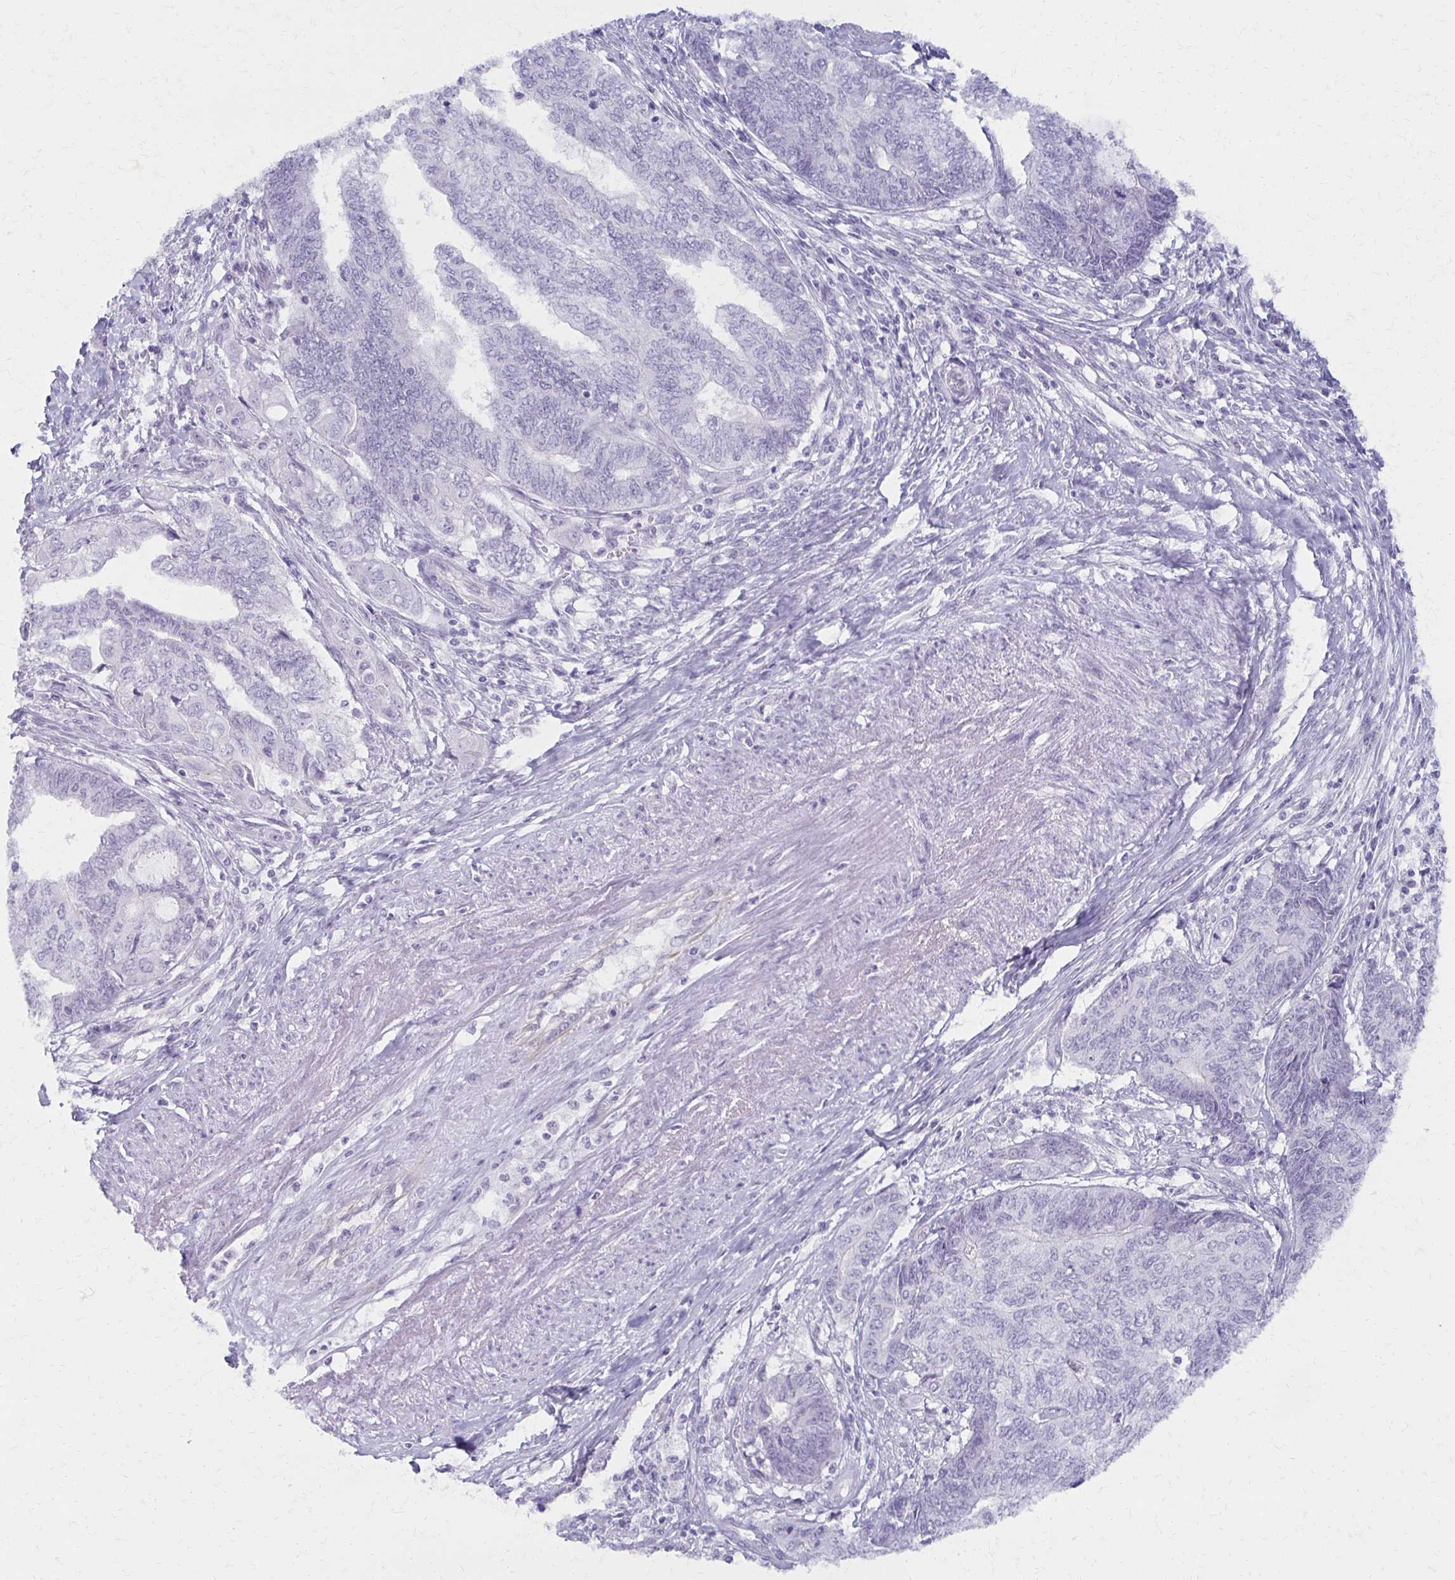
{"staining": {"intensity": "negative", "quantity": "none", "location": "none"}, "tissue": "endometrial cancer", "cell_type": "Tumor cells", "image_type": "cancer", "snomed": [{"axis": "morphology", "description": "Adenocarcinoma, NOS"}, {"axis": "topography", "description": "Uterus"}, {"axis": "topography", "description": "Endometrium"}], "caption": "IHC image of adenocarcinoma (endometrial) stained for a protein (brown), which demonstrates no expression in tumor cells. (DAB (3,3'-diaminobenzidine) immunohistochemistry visualized using brightfield microscopy, high magnification).", "gene": "MORC4", "patient": {"sex": "female", "age": 70}}